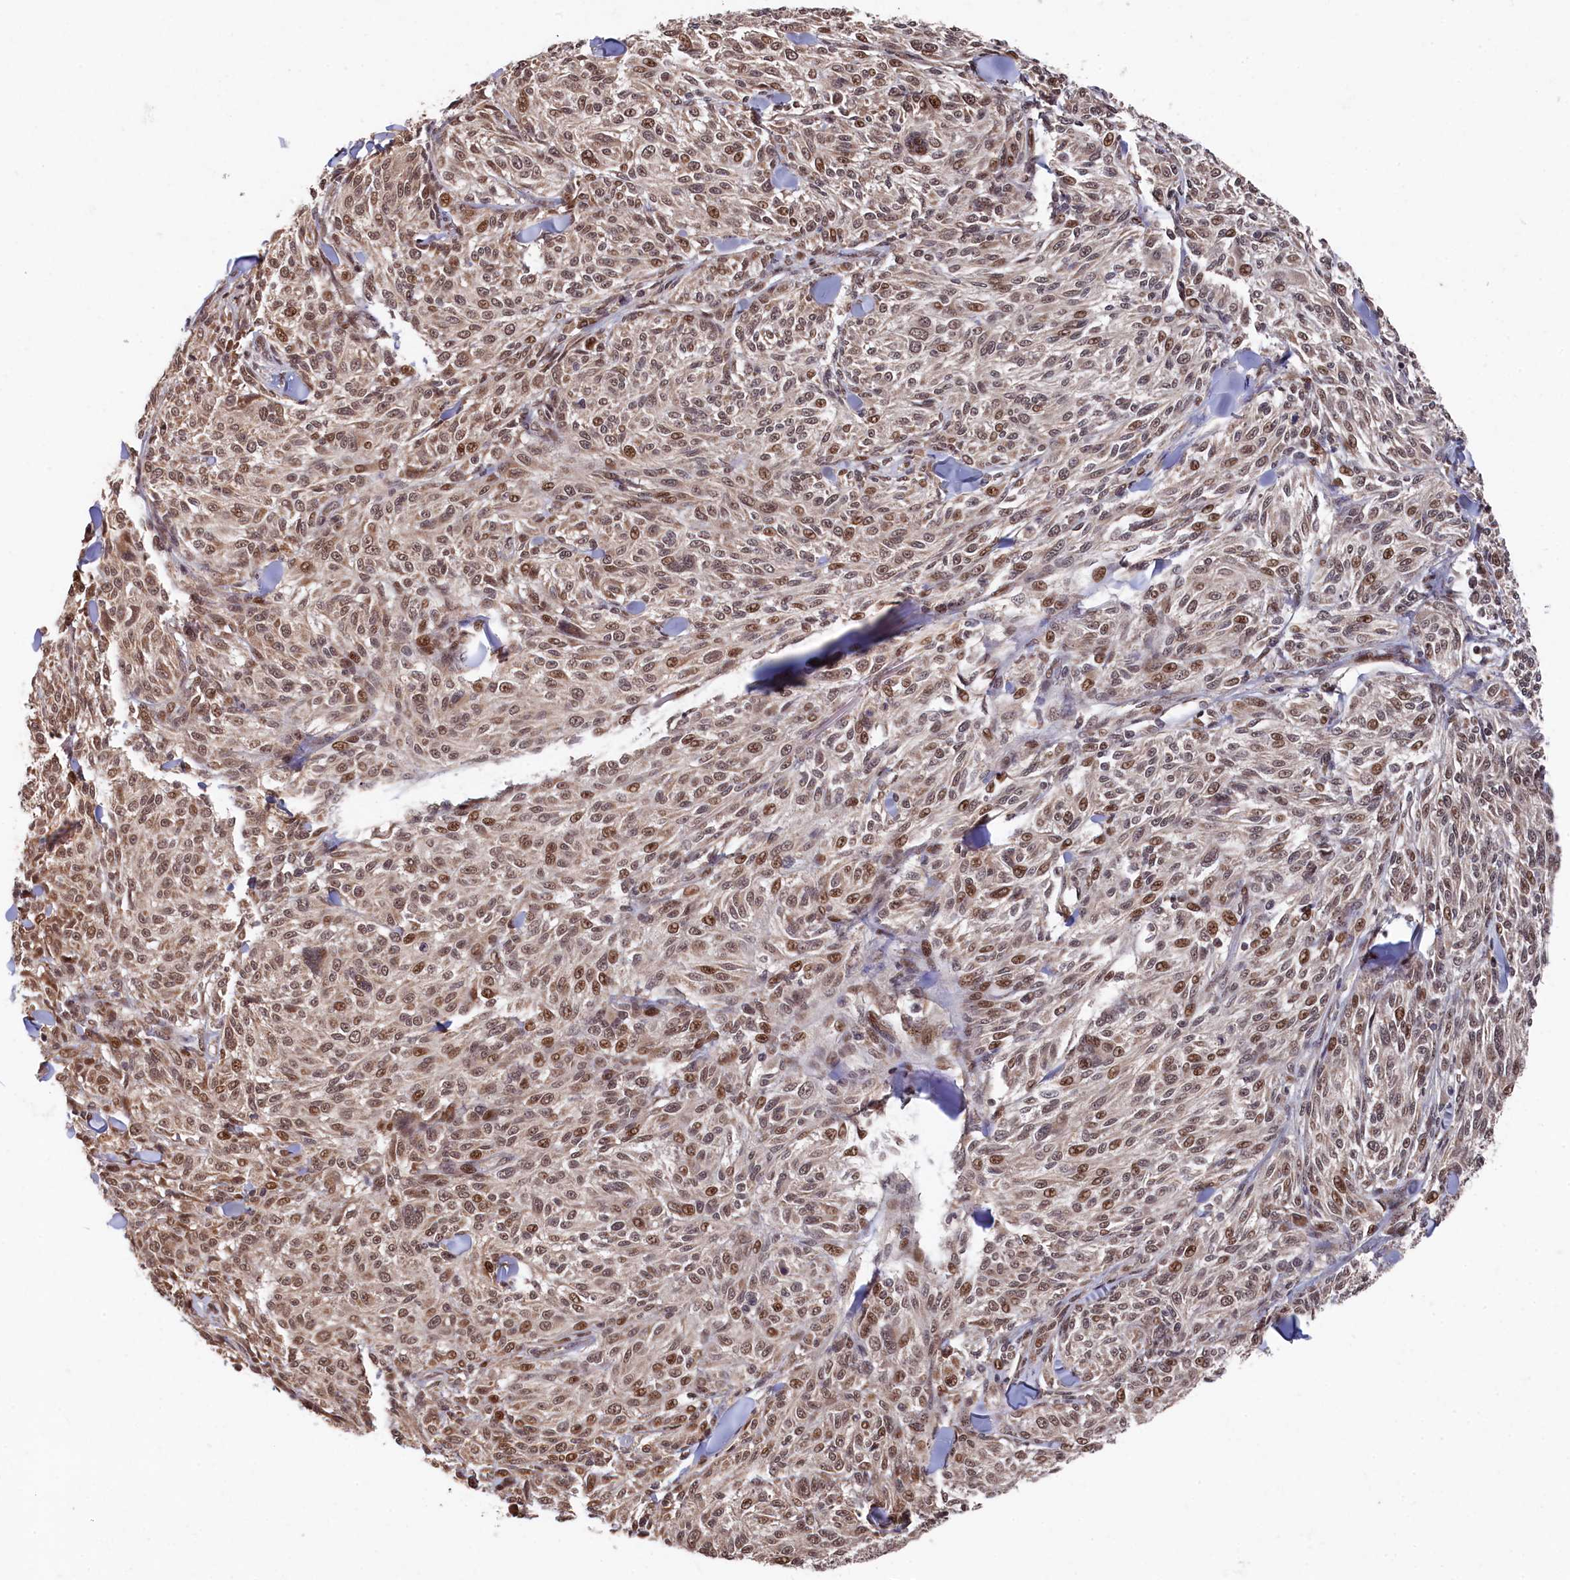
{"staining": {"intensity": "moderate", "quantity": ">75%", "location": "nuclear"}, "tissue": "melanoma", "cell_type": "Tumor cells", "image_type": "cancer", "snomed": [{"axis": "morphology", "description": "Malignant melanoma, NOS"}, {"axis": "topography", "description": "Skin of trunk"}], "caption": "Protein expression analysis of human melanoma reveals moderate nuclear expression in about >75% of tumor cells. The staining is performed using DAB (3,3'-diaminobenzidine) brown chromogen to label protein expression. The nuclei are counter-stained blue using hematoxylin.", "gene": "CLPX", "patient": {"sex": "male", "age": 71}}